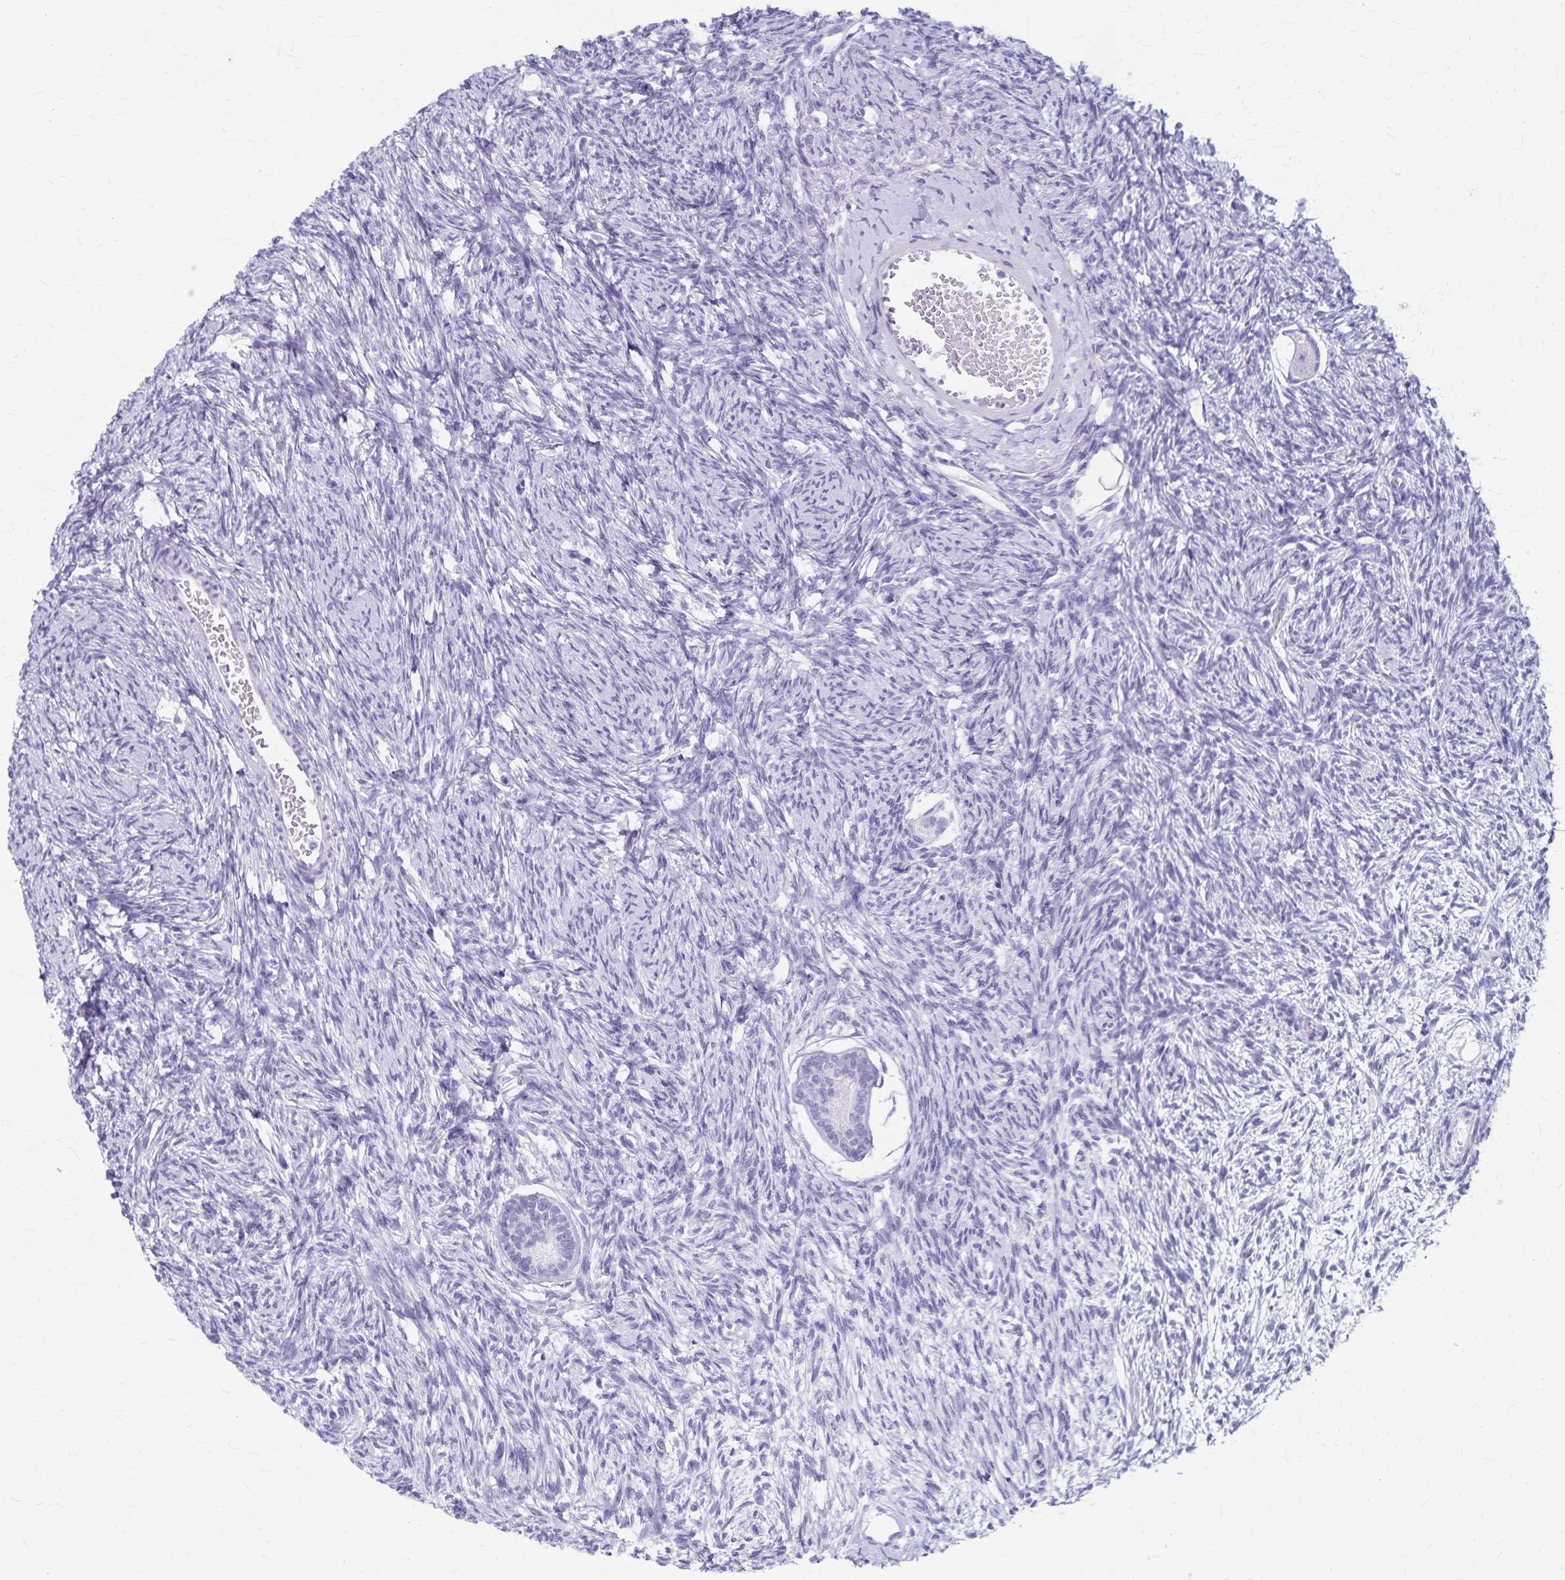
{"staining": {"intensity": "negative", "quantity": "none", "location": "none"}, "tissue": "ovary", "cell_type": "Follicle cells", "image_type": "normal", "snomed": [{"axis": "morphology", "description": "Normal tissue, NOS"}, {"axis": "topography", "description": "Ovary"}], "caption": "DAB immunohistochemical staining of normal human ovary shows no significant expression in follicle cells.", "gene": "GPBAR1", "patient": {"sex": "female", "age": 33}}